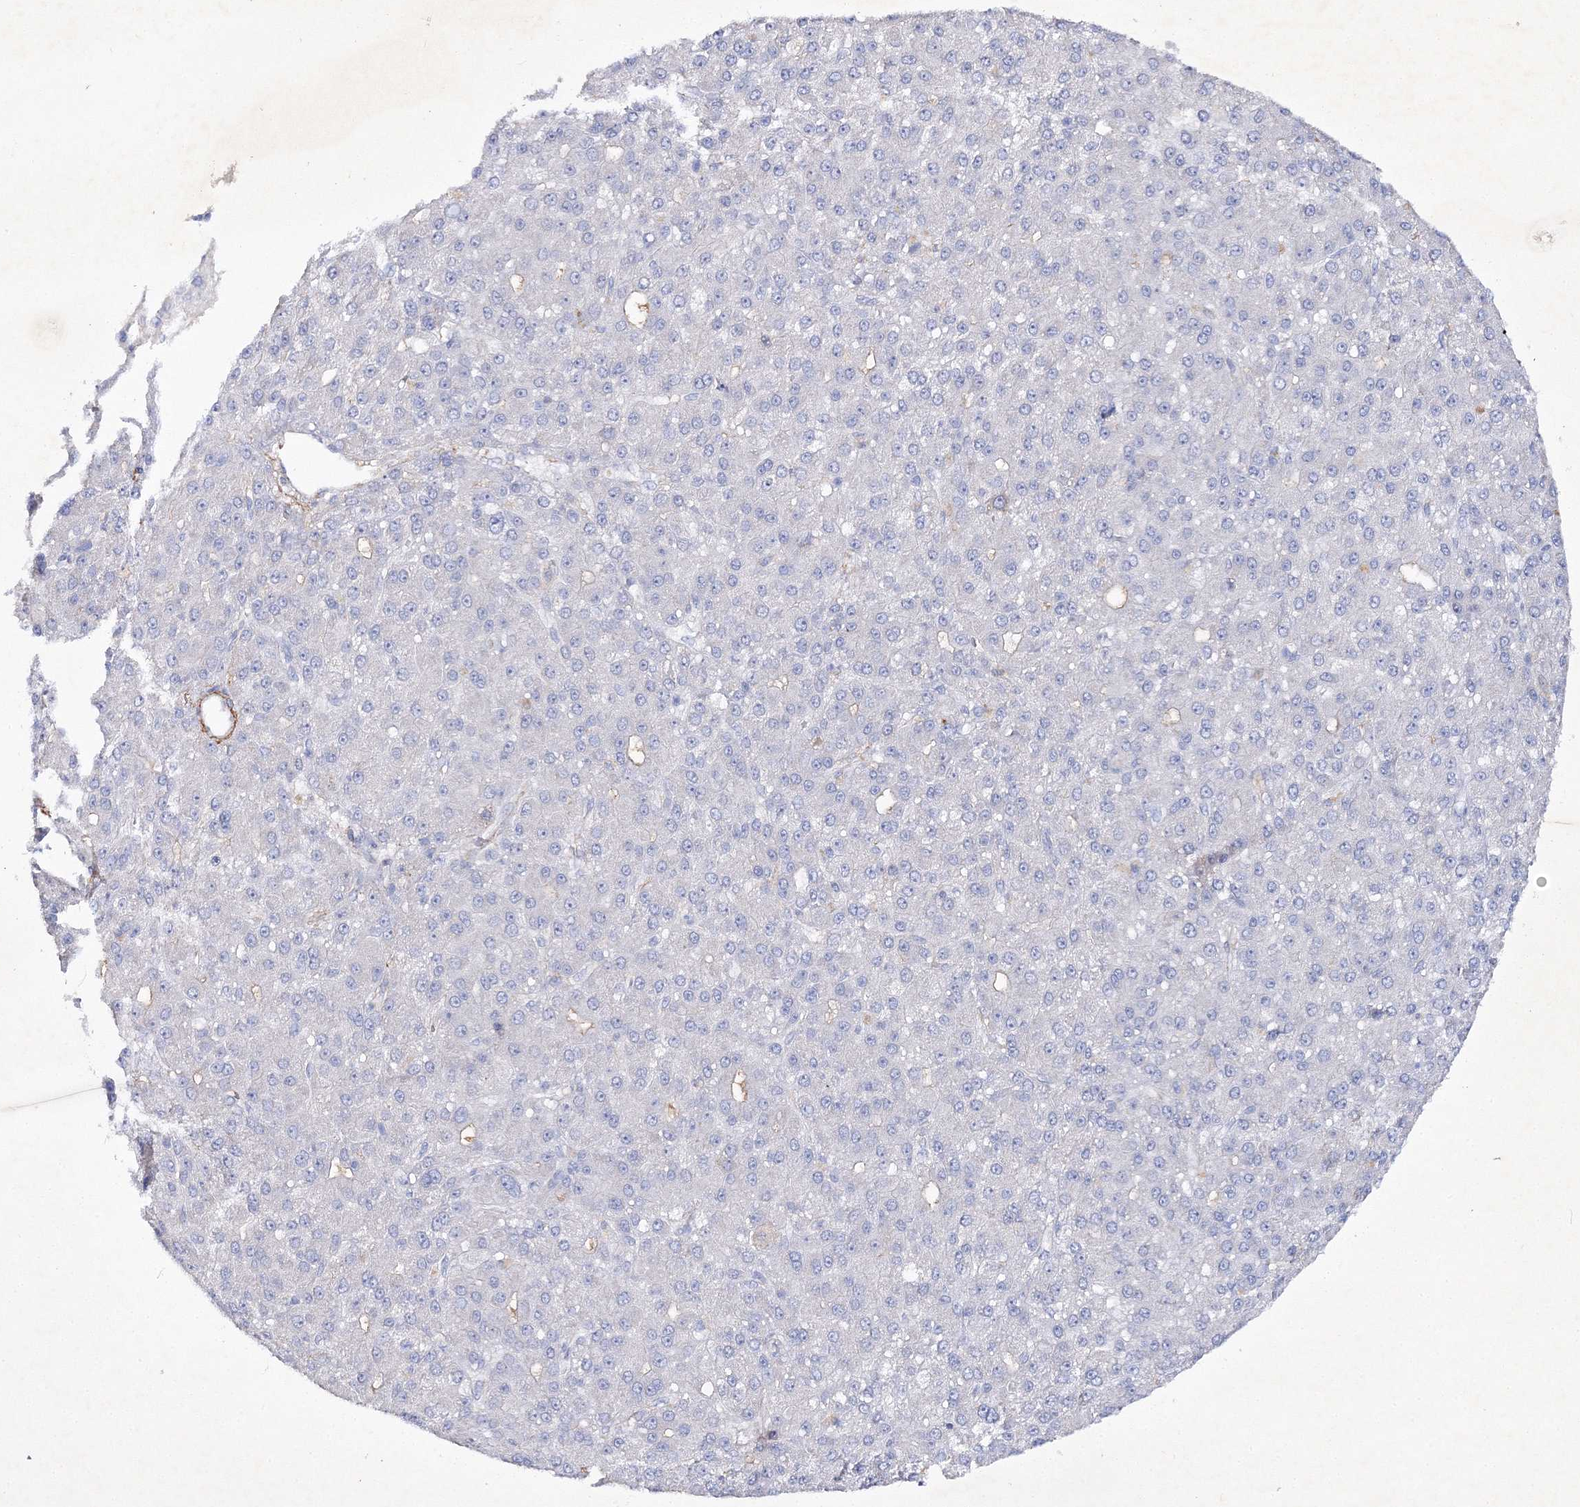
{"staining": {"intensity": "negative", "quantity": "none", "location": "none"}, "tissue": "liver cancer", "cell_type": "Tumor cells", "image_type": "cancer", "snomed": [{"axis": "morphology", "description": "Carcinoma, Hepatocellular, NOS"}, {"axis": "topography", "description": "Liver"}], "caption": "Tumor cells show no significant protein positivity in liver cancer (hepatocellular carcinoma). Nuclei are stained in blue.", "gene": "RTN2", "patient": {"sex": "male", "age": 67}}